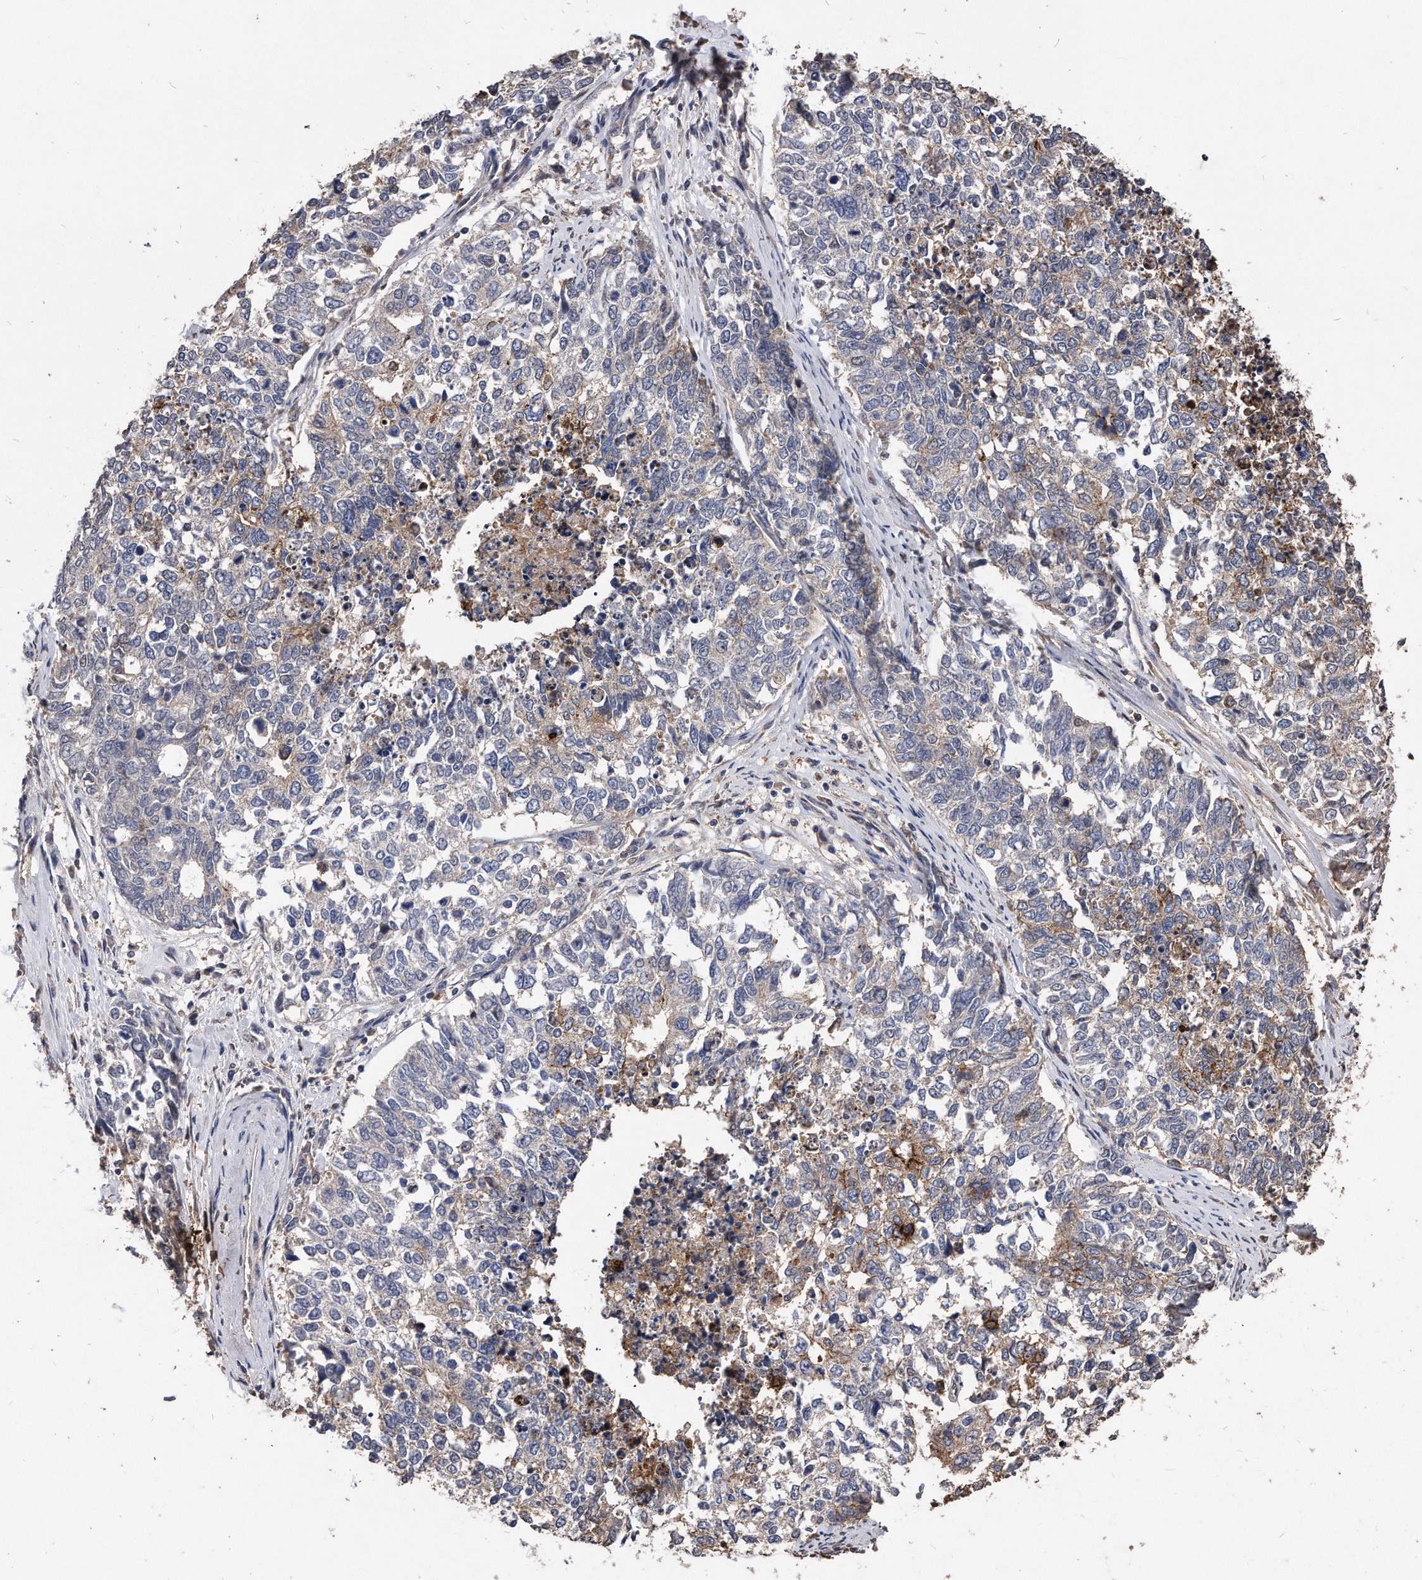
{"staining": {"intensity": "moderate", "quantity": "<25%", "location": "cytoplasmic/membranous"}, "tissue": "cervical cancer", "cell_type": "Tumor cells", "image_type": "cancer", "snomed": [{"axis": "morphology", "description": "Squamous cell carcinoma, NOS"}, {"axis": "topography", "description": "Cervix"}], "caption": "An immunohistochemistry micrograph of tumor tissue is shown. Protein staining in brown shows moderate cytoplasmic/membranous positivity in squamous cell carcinoma (cervical) within tumor cells.", "gene": "IL20RA", "patient": {"sex": "female", "age": 63}}